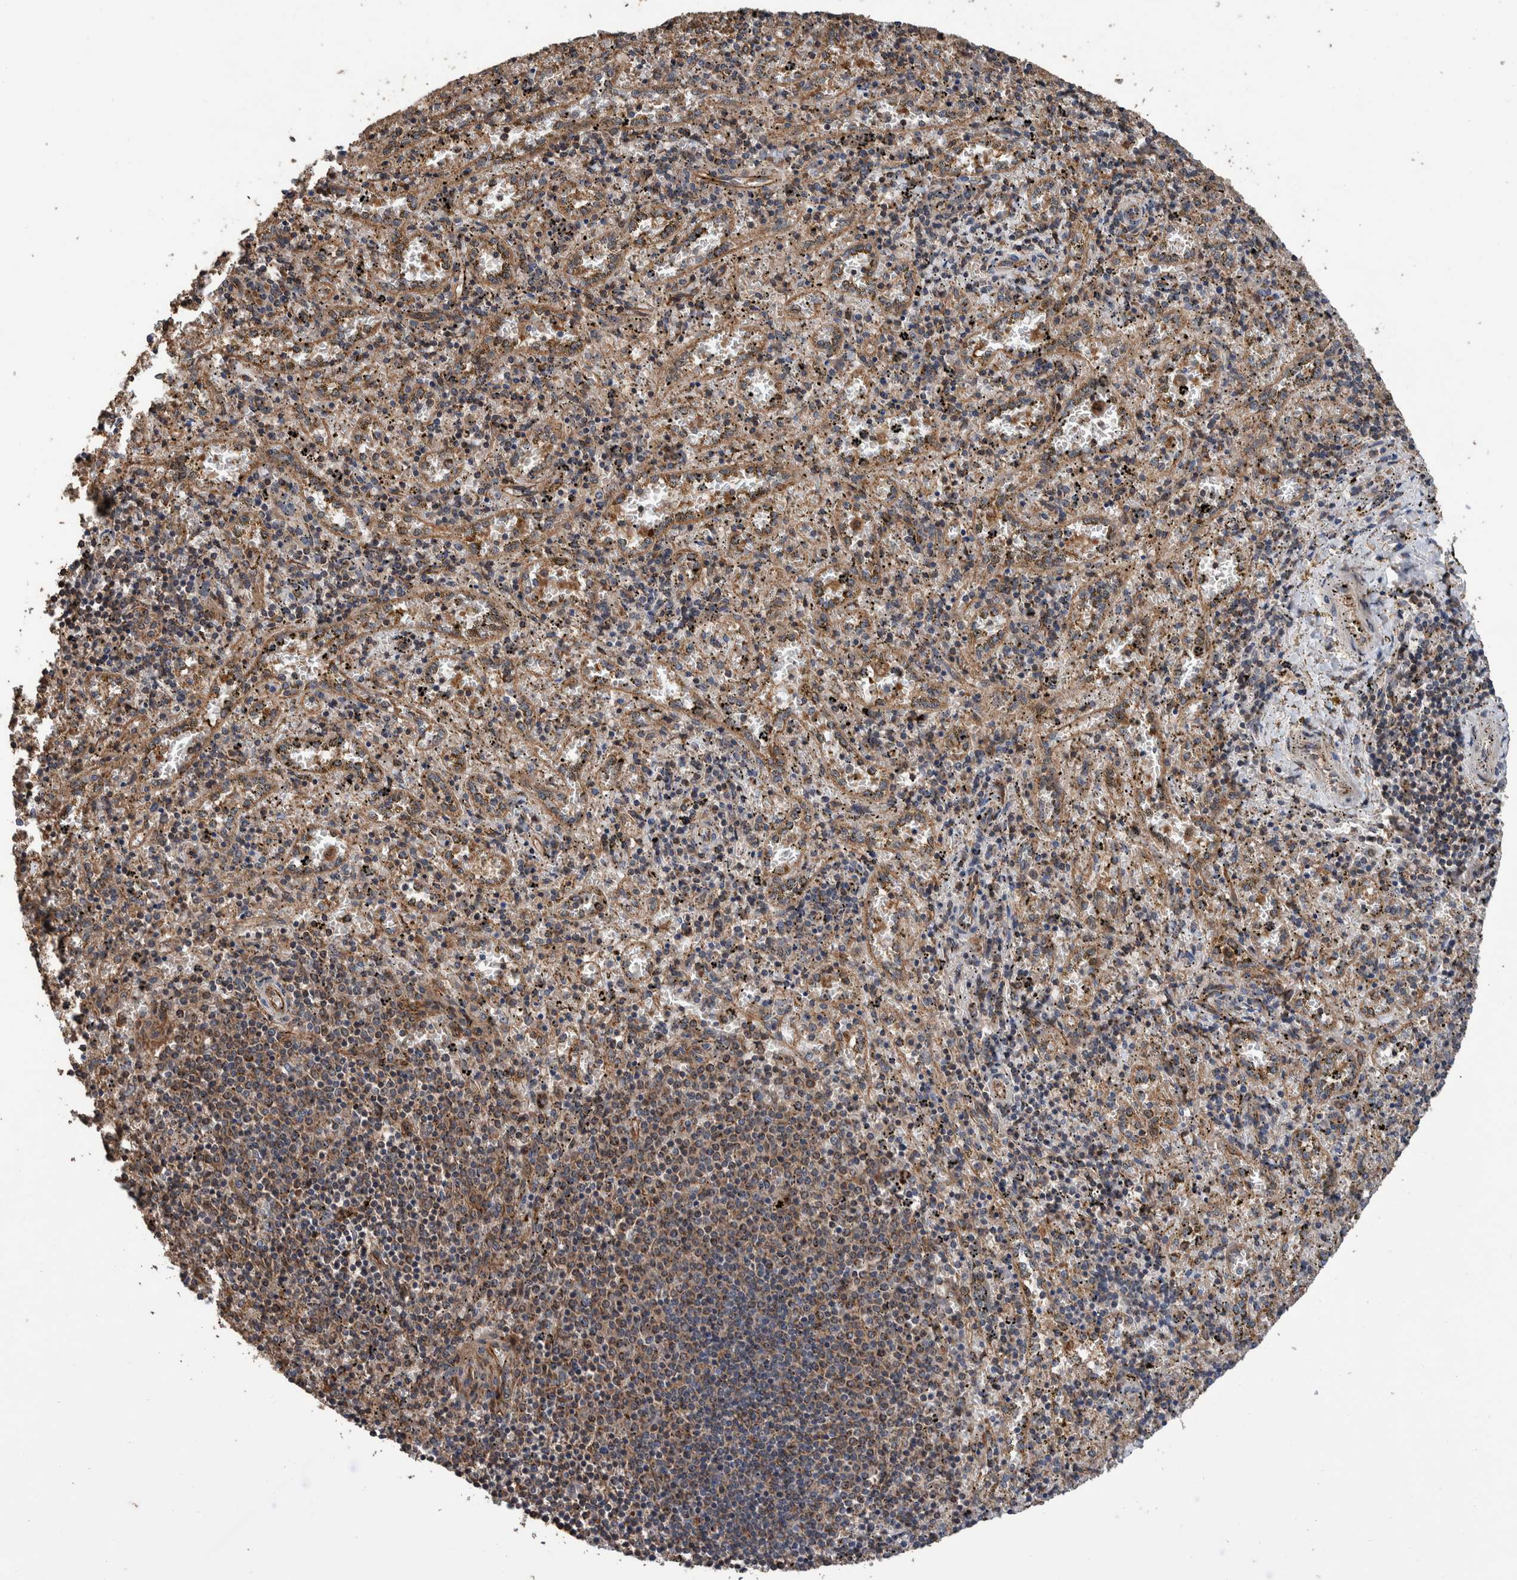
{"staining": {"intensity": "moderate", "quantity": "25%-75%", "location": "cytoplasmic/membranous"}, "tissue": "spleen", "cell_type": "Cells in red pulp", "image_type": "normal", "snomed": [{"axis": "morphology", "description": "Normal tissue, NOS"}, {"axis": "topography", "description": "Spleen"}], "caption": "Protein expression analysis of benign human spleen reveals moderate cytoplasmic/membranous expression in approximately 25%-75% of cells in red pulp. The staining was performed using DAB, with brown indicating positive protein expression. Nuclei are stained blue with hematoxylin.", "gene": "ENSG00000251537", "patient": {"sex": "male", "age": 11}}